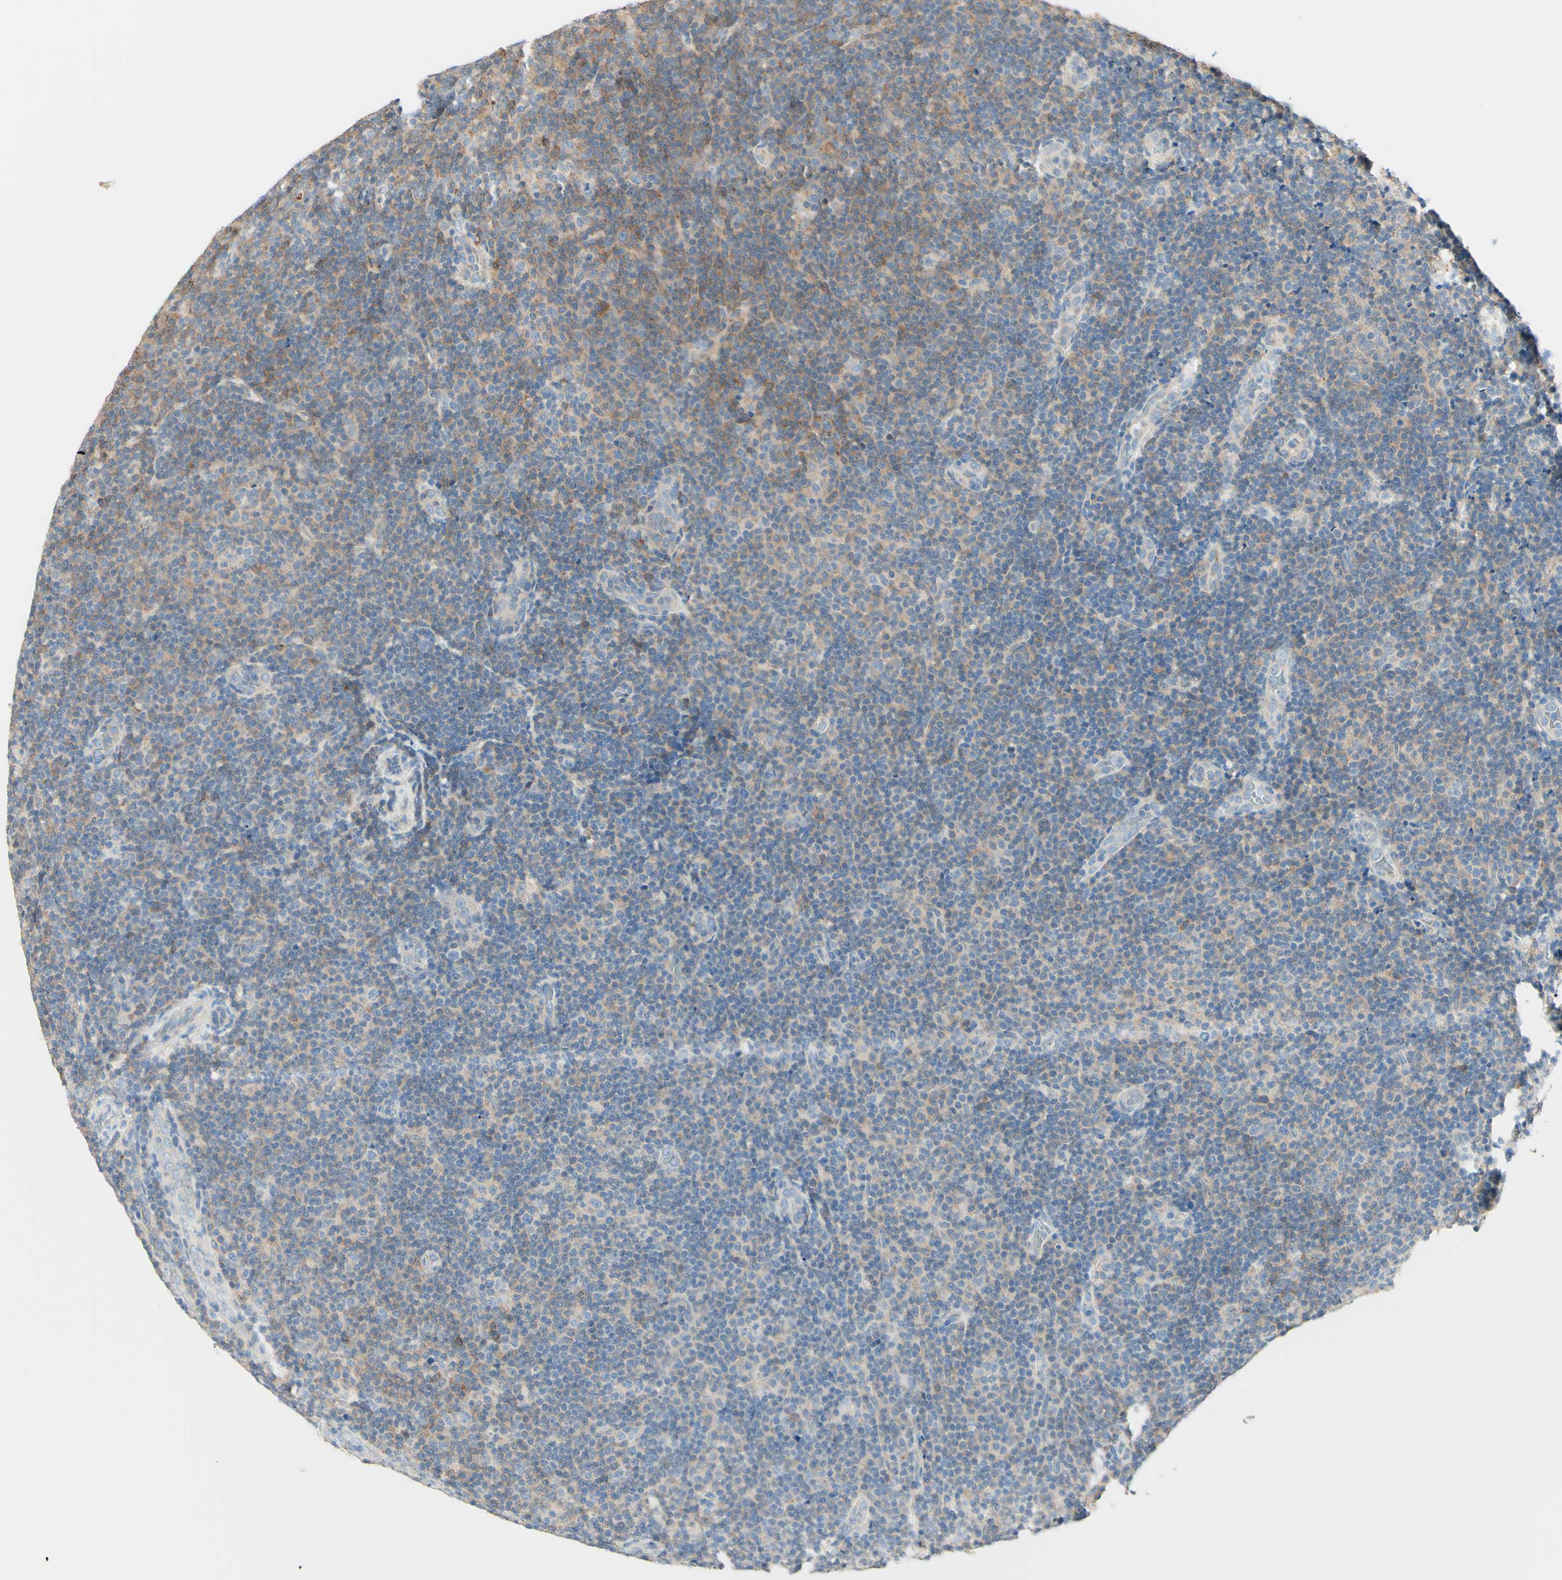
{"staining": {"intensity": "moderate", "quantity": "<25%", "location": "cytoplasmic/membranous"}, "tissue": "lymphoma", "cell_type": "Tumor cells", "image_type": "cancer", "snomed": [{"axis": "morphology", "description": "Malignant lymphoma, non-Hodgkin's type, Low grade"}, {"axis": "topography", "description": "Lymph node"}], "caption": "A photomicrograph showing moderate cytoplasmic/membranous staining in about <25% of tumor cells in low-grade malignant lymphoma, non-Hodgkin's type, as visualized by brown immunohistochemical staining.", "gene": "MTM1", "patient": {"sex": "male", "age": 83}}